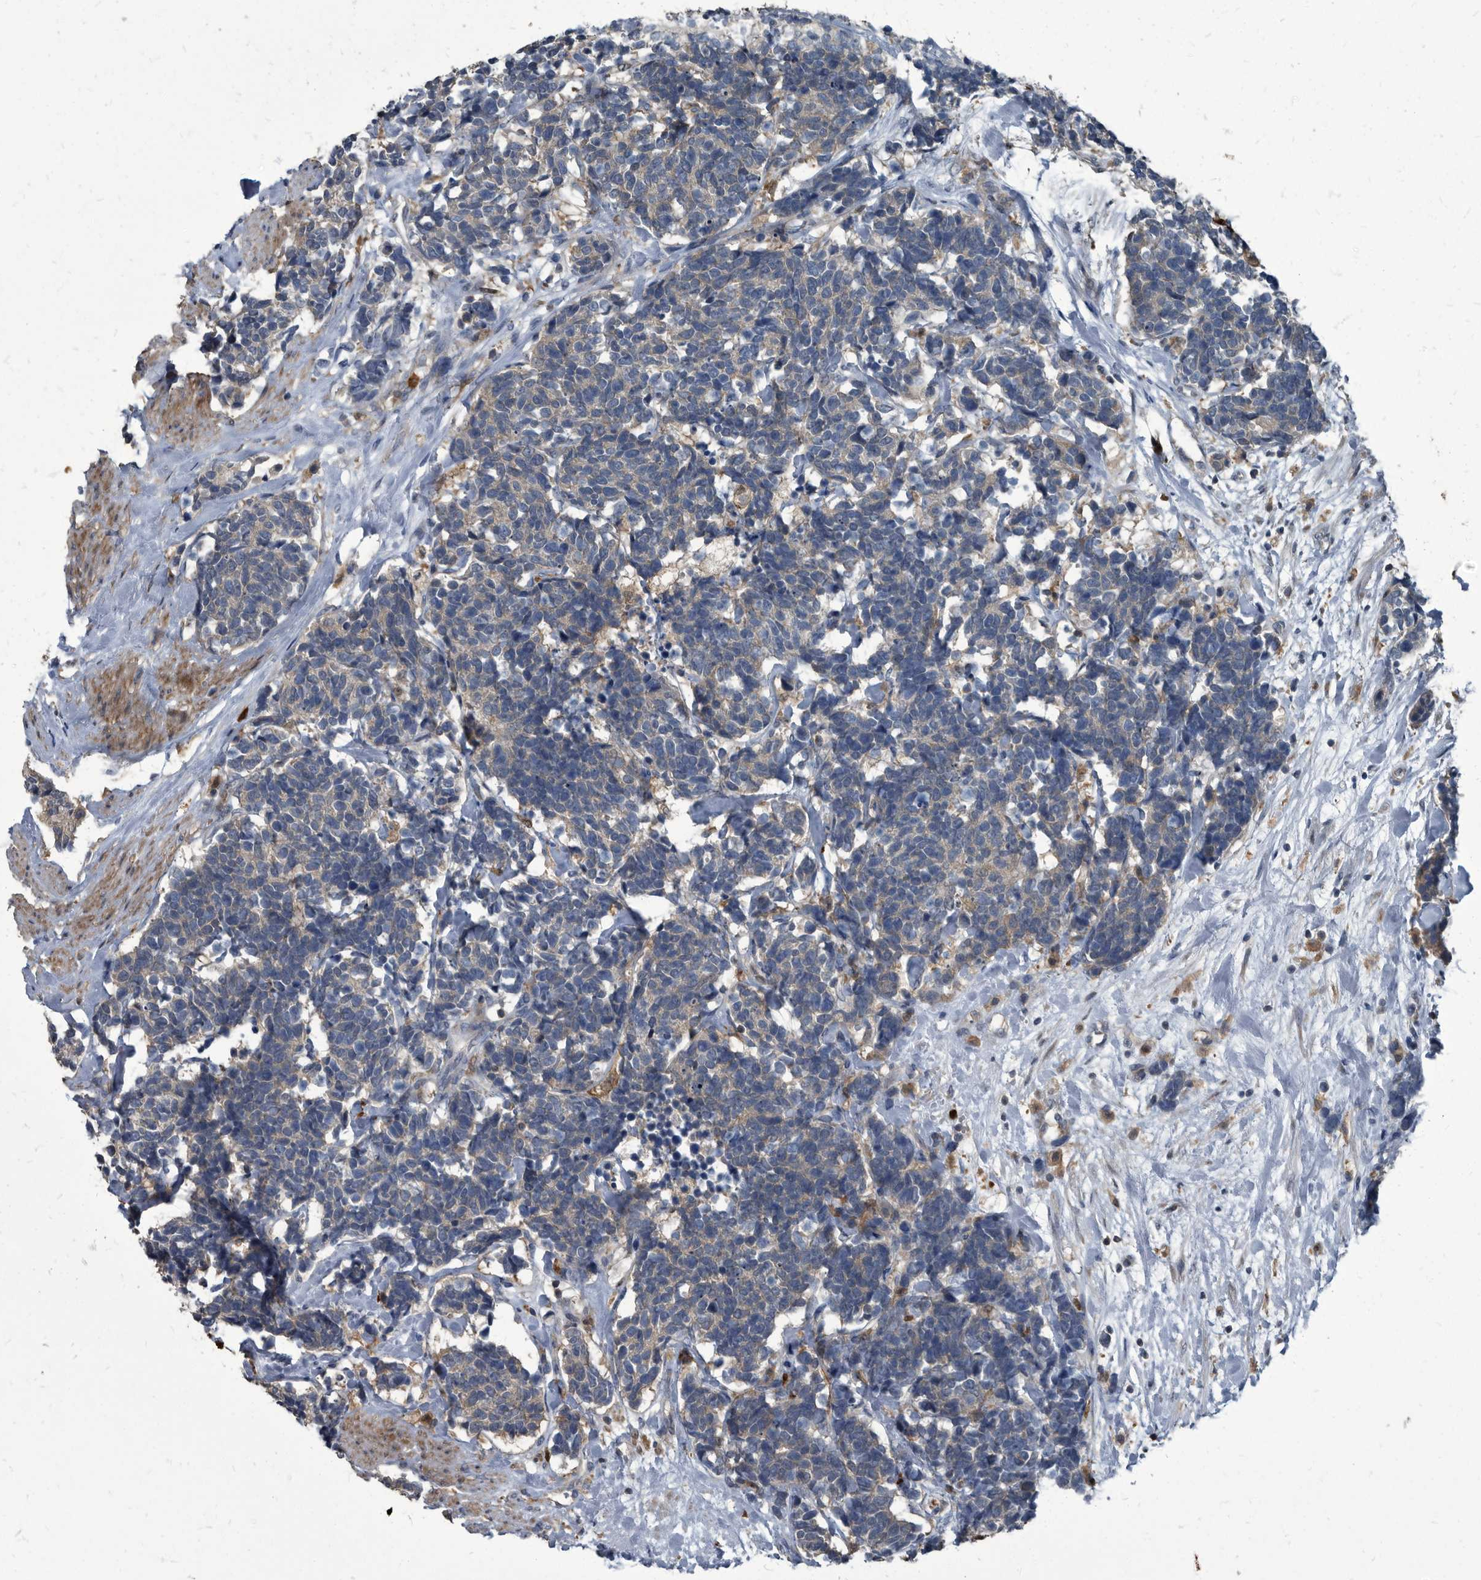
{"staining": {"intensity": "weak", "quantity": "<25%", "location": "cytoplasmic/membranous"}, "tissue": "carcinoid", "cell_type": "Tumor cells", "image_type": "cancer", "snomed": [{"axis": "morphology", "description": "Carcinoma, NOS"}, {"axis": "morphology", "description": "Carcinoid, malignant, NOS"}, {"axis": "topography", "description": "Urinary bladder"}], "caption": "Tumor cells are negative for brown protein staining in carcinoid.", "gene": "CDV3", "patient": {"sex": "male", "age": 57}}